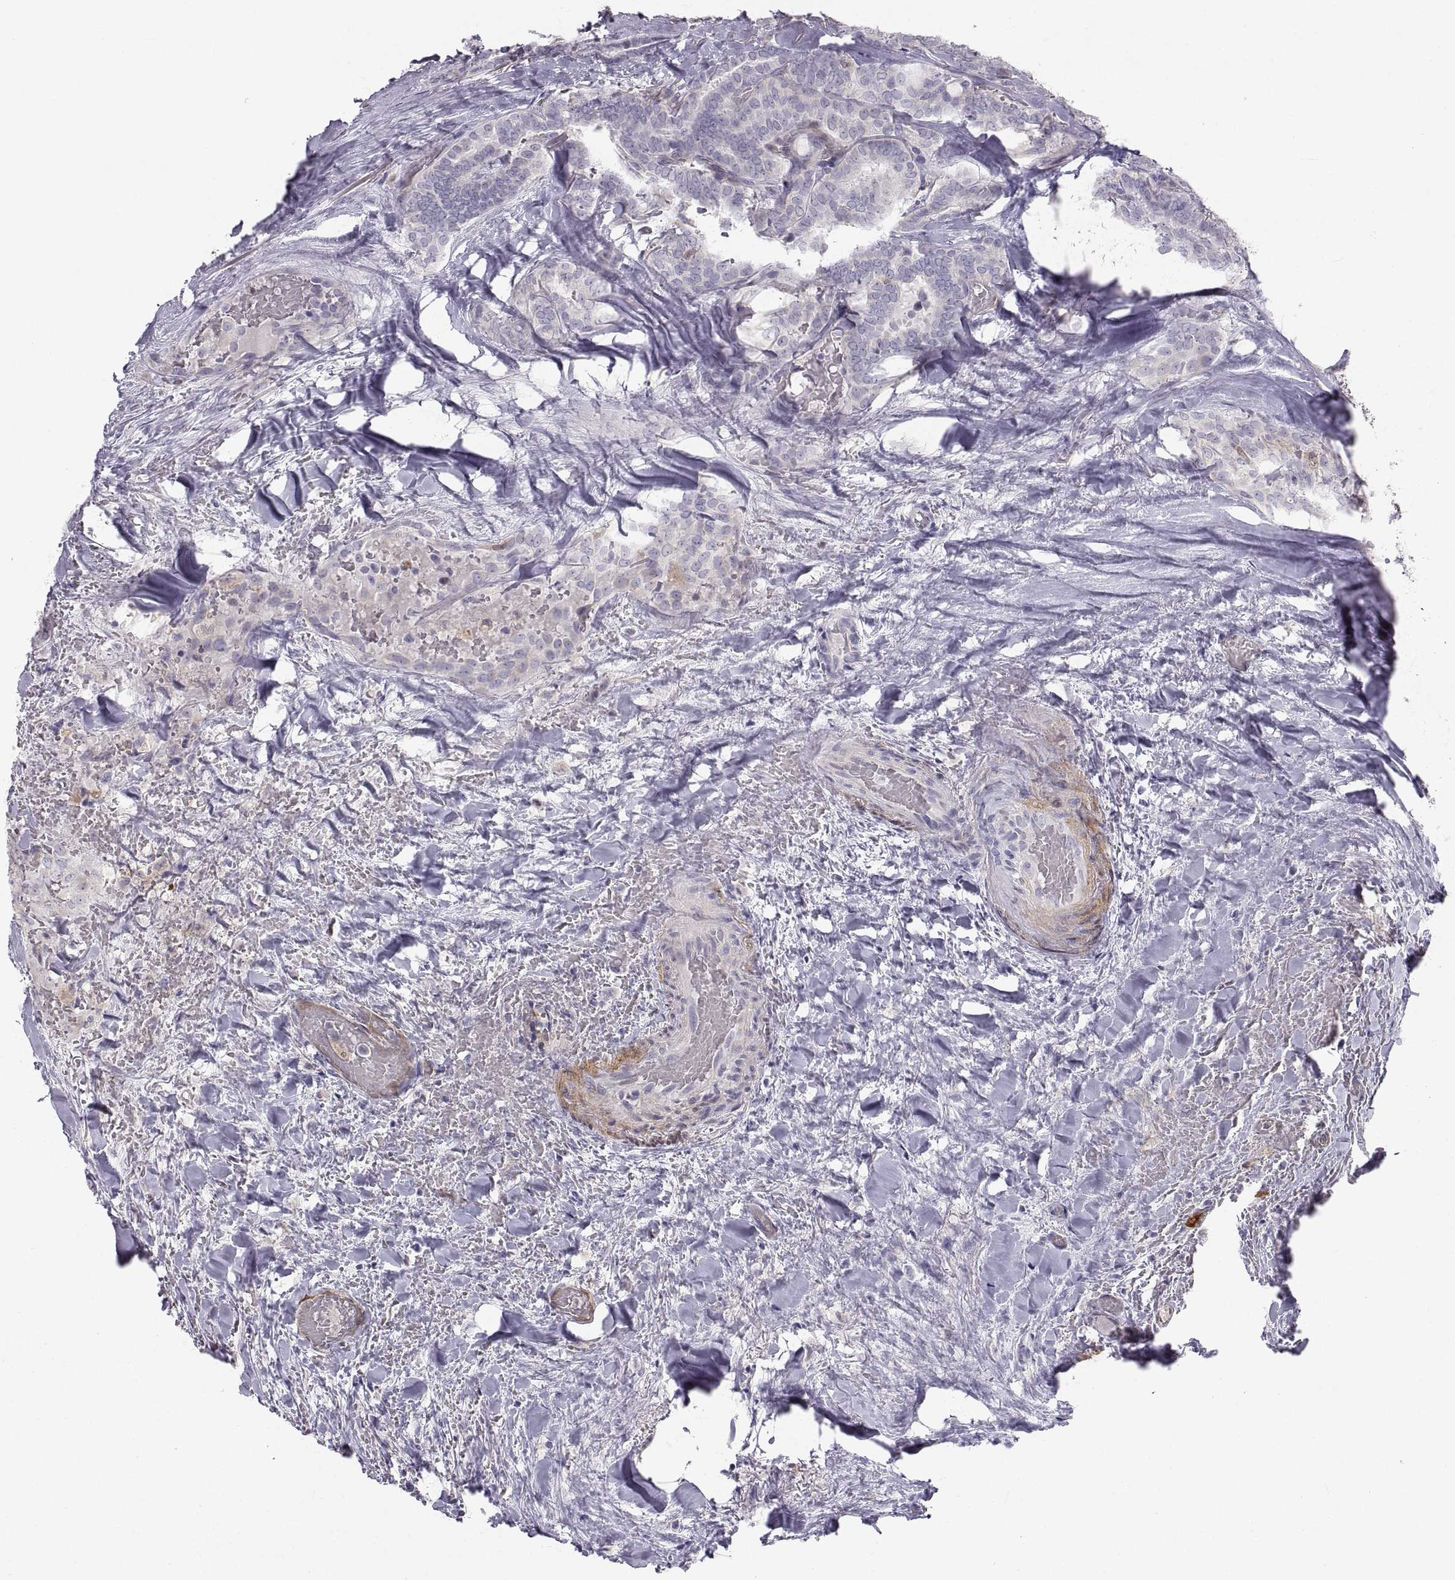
{"staining": {"intensity": "negative", "quantity": "none", "location": "none"}, "tissue": "thyroid cancer", "cell_type": "Tumor cells", "image_type": "cancer", "snomed": [{"axis": "morphology", "description": "Papillary adenocarcinoma, NOS"}, {"axis": "topography", "description": "Thyroid gland"}], "caption": "Image shows no protein positivity in tumor cells of thyroid papillary adenocarcinoma tissue. Nuclei are stained in blue.", "gene": "PGM5", "patient": {"sex": "female", "age": 39}}